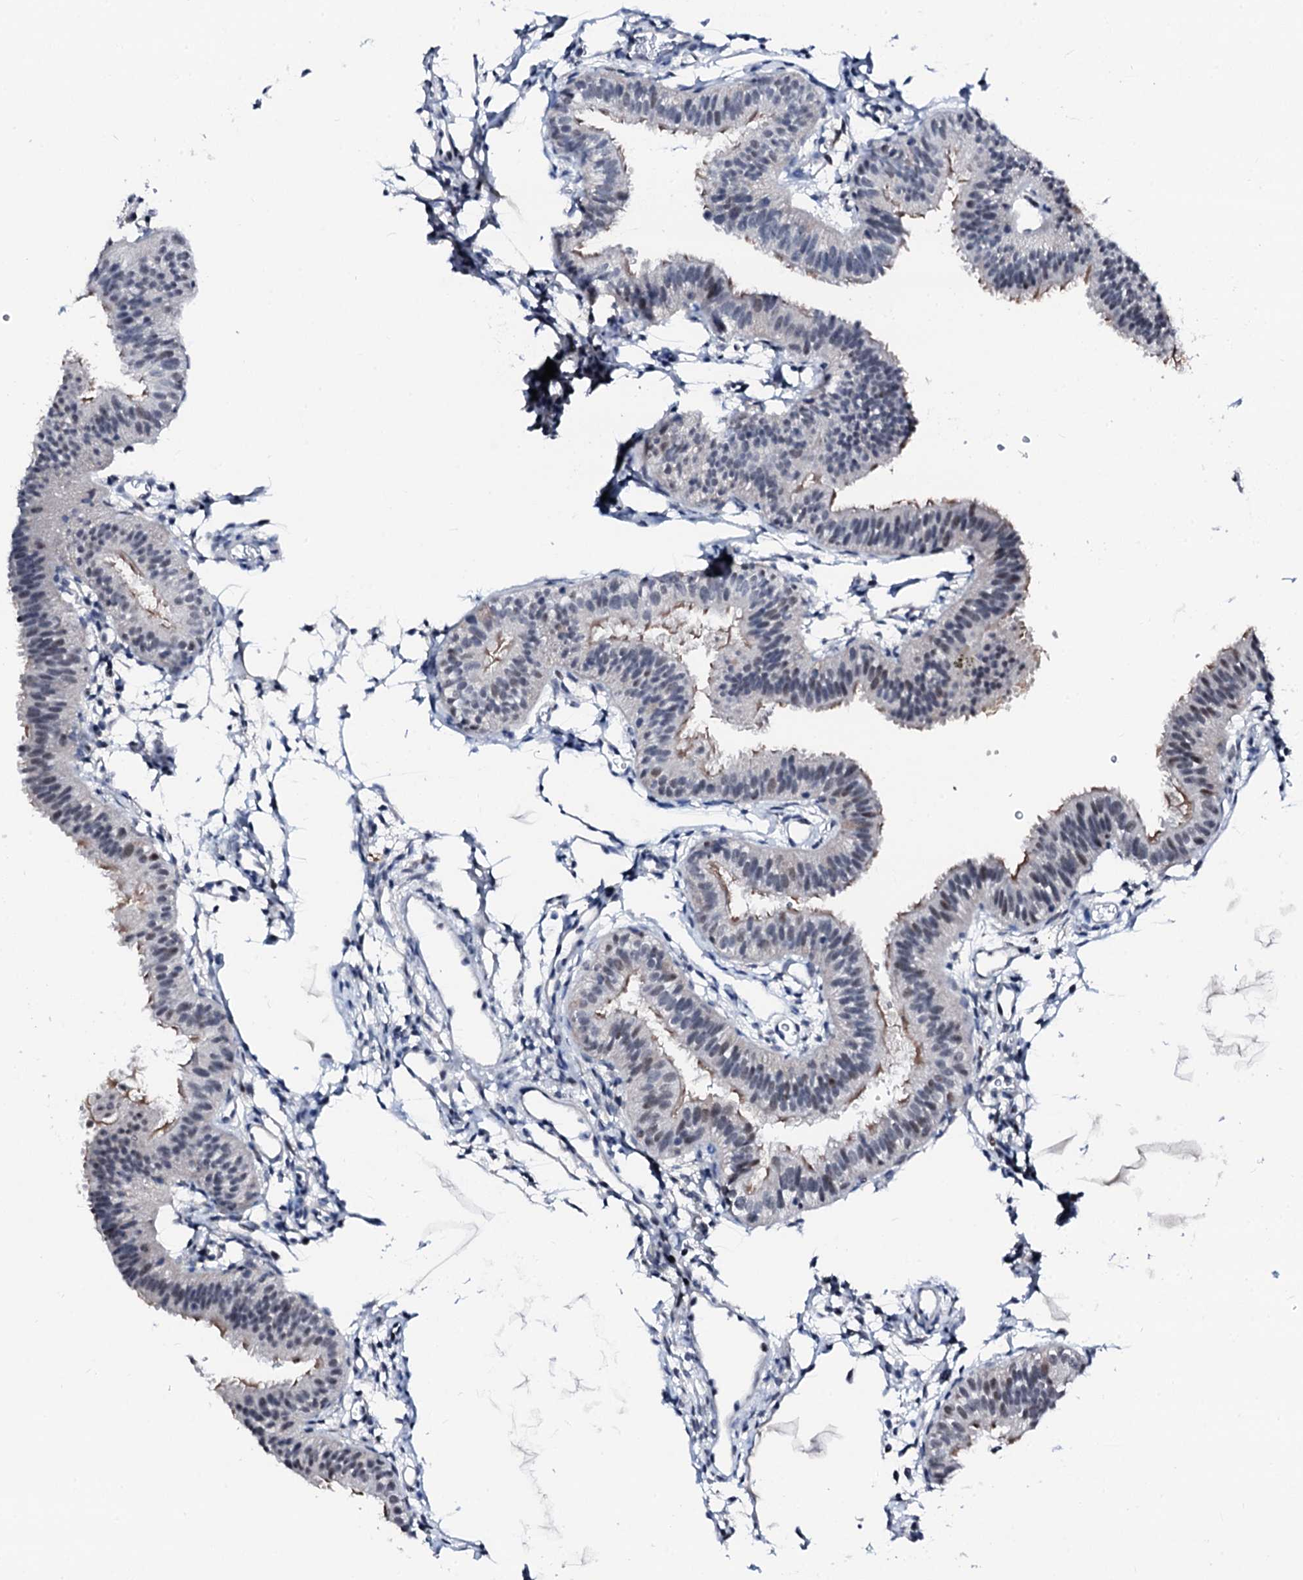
{"staining": {"intensity": "moderate", "quantity": "<25%", "location": "cytoplasmic/membranous"}, "tissue": "fallopian tube", "cell_type": "Glandular cells", "image_type": "normal", "snomed": [{"axis": "morphology", "description": "Normal tissue, NOS"}, {"axis": "topography", "description": "Fallopian tube"}], "caption": "Immunohistochemical staining of unremarkable human fallopian tube reveals moderate cytoplasmic/membranous protein positivity in approximately <25% of glandular cells. (Stains: DAB in brown, nuclei in blue, Microscopy: brightfield microscopy at high magnification).", "gene": "TRAFD1", "patient": {"sex": "female", "age": 35}}